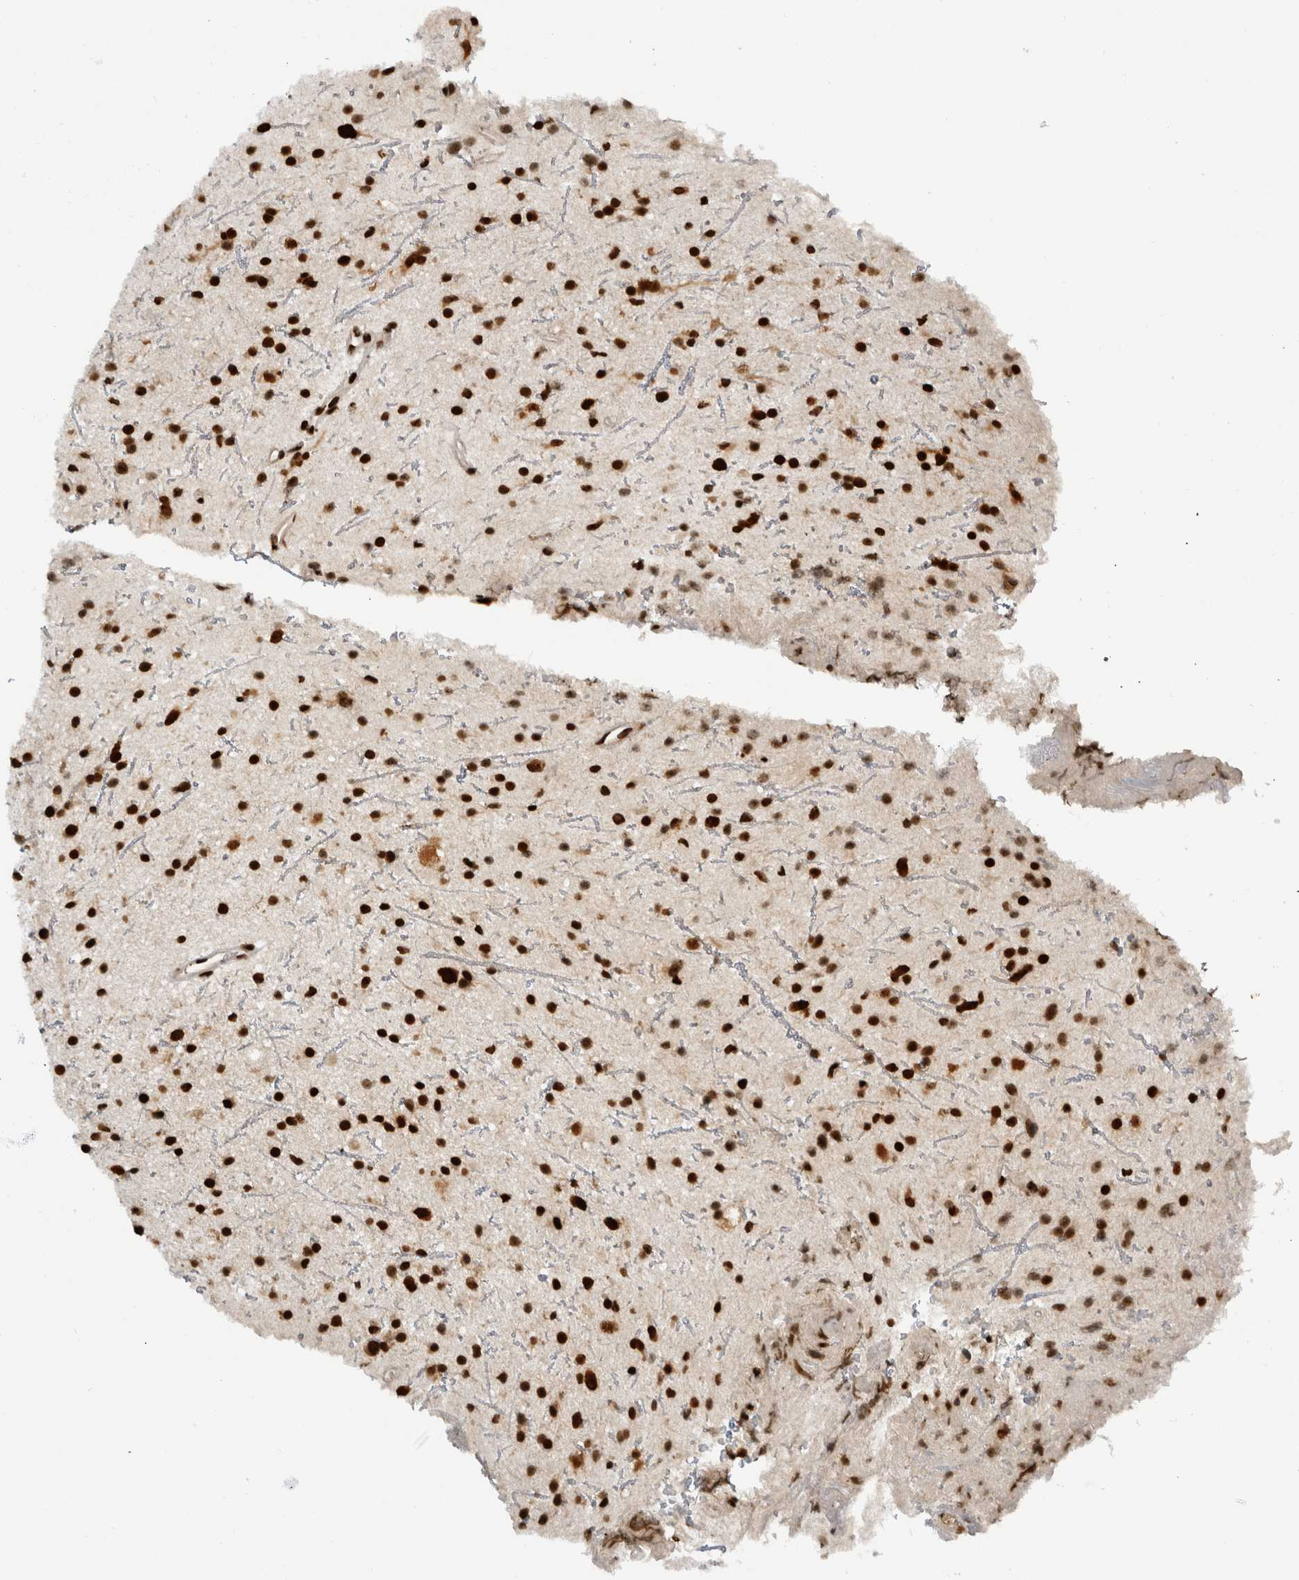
{"staining": {"intensity": "strong", "quantity": ">75%", "location": "nuclear"}, "tissue": "glioma", "cell_type": "Tumor cells", "image_type": "cancer", "snomed": [{"axis": "morphology", "description": "Glioma, malignant, Low grade"}, {"axis": "topography", "description": "Cerebral cortex"}], "caption": "Glioma tissue displays strong nuclear staining in about >75% of tumor cells, visualized by immunohistochemistry. Using DAB (3,3'-diaminobenzidine) (brown) and hematoxylin (blue) stains, captured at high magnification using brightfield microscopy.", "gene": "ZSCAN2", "patient": {"sex": "female", "age": 39}}